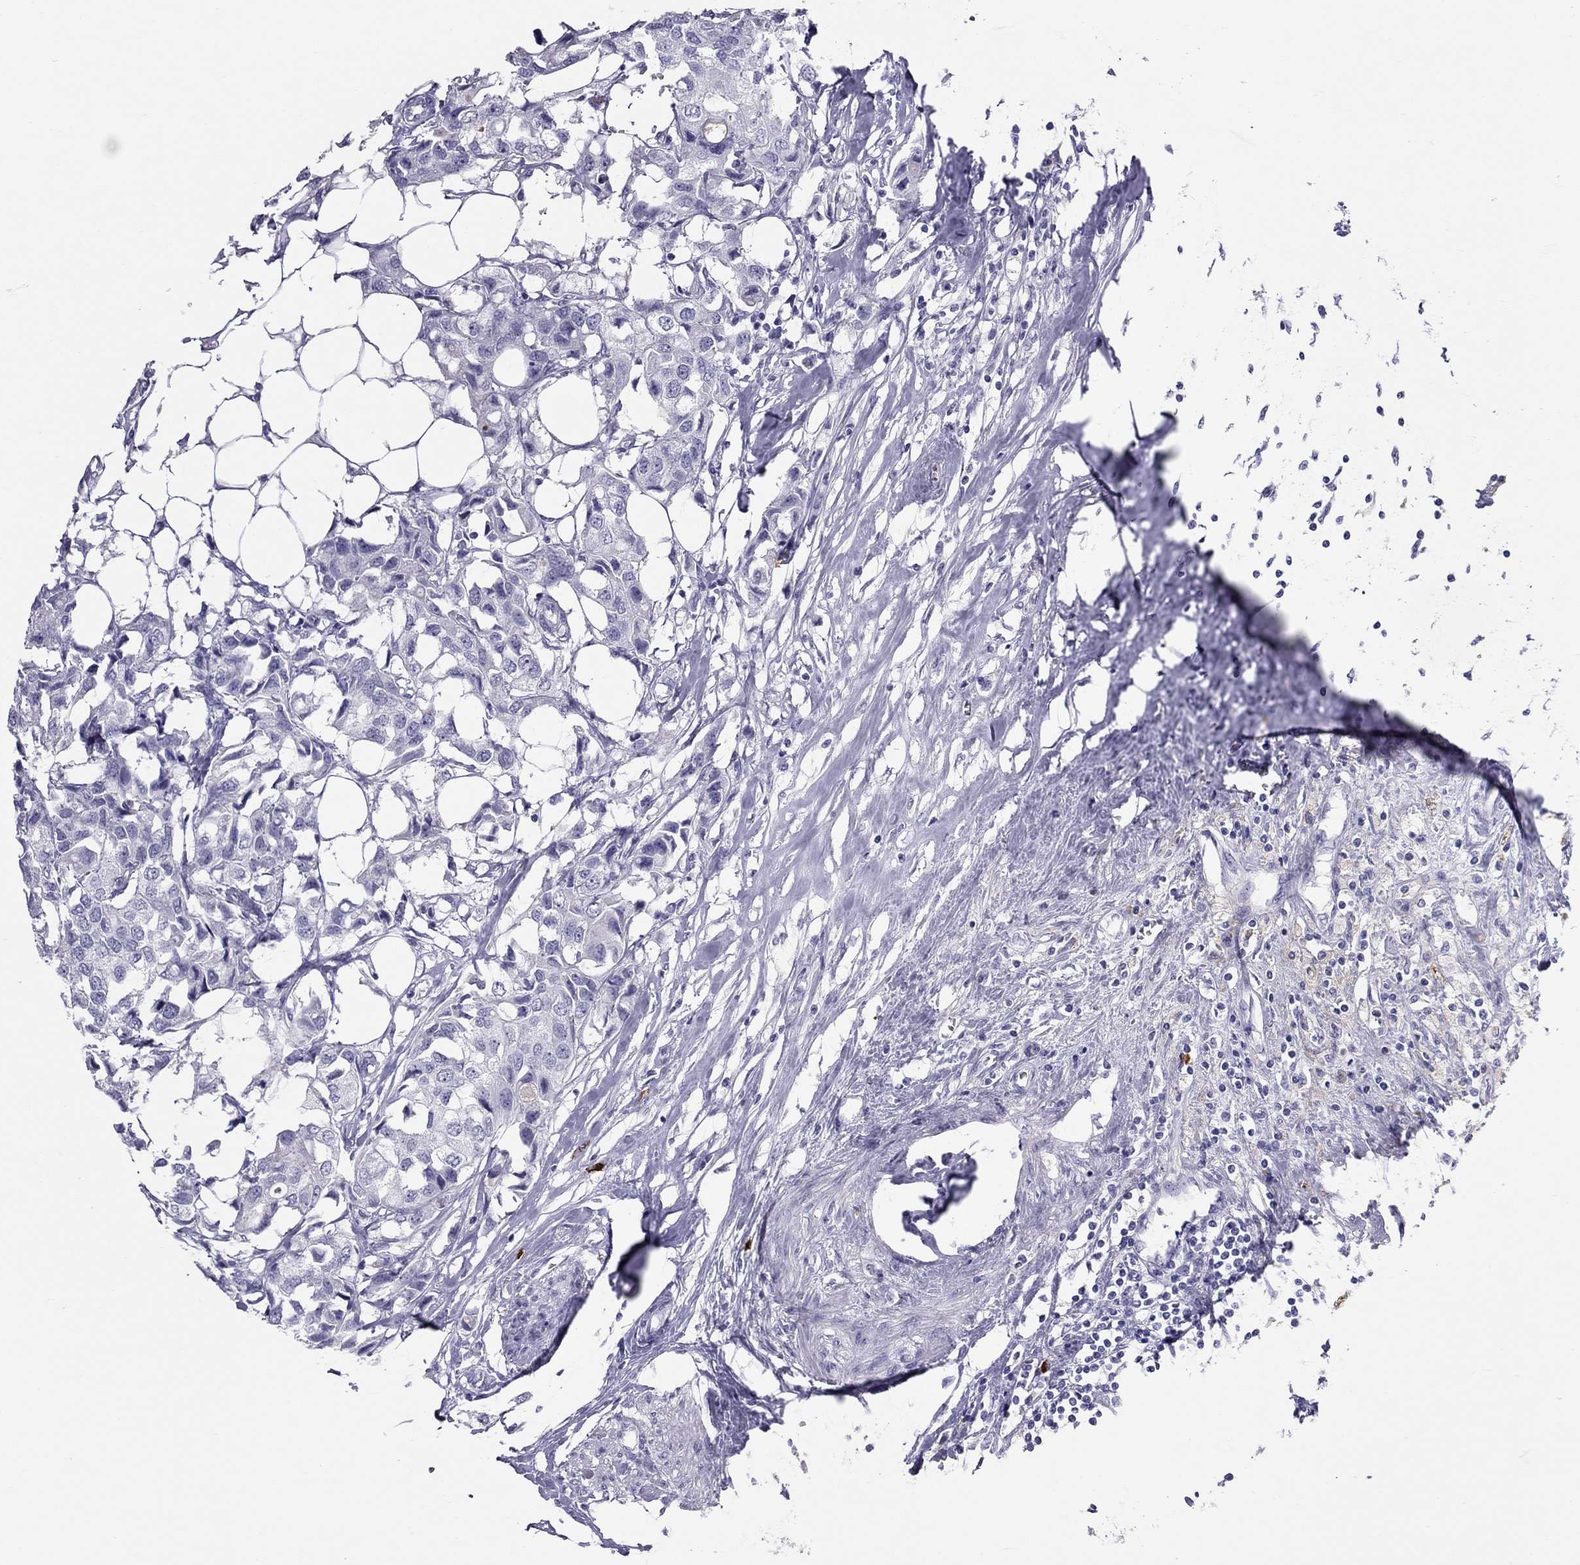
{"staining": {"intensity": "negative", "quantity": "none", "location": "none"}, "tissue": "breast cancer", "cell_type": "Tumor cells", "image_type": "cancer", "snomed": [{"axis": "morphology", "description": "Duct carcinoma"}, {"axis": "topography", "description": "Breast"}], "caption": "DAB immunohistochemical staining of human breast cancer shows no significant positivity in tumor cells.", "gene": "IL17REL", "patient": {"sex": "female", "age": 80}}